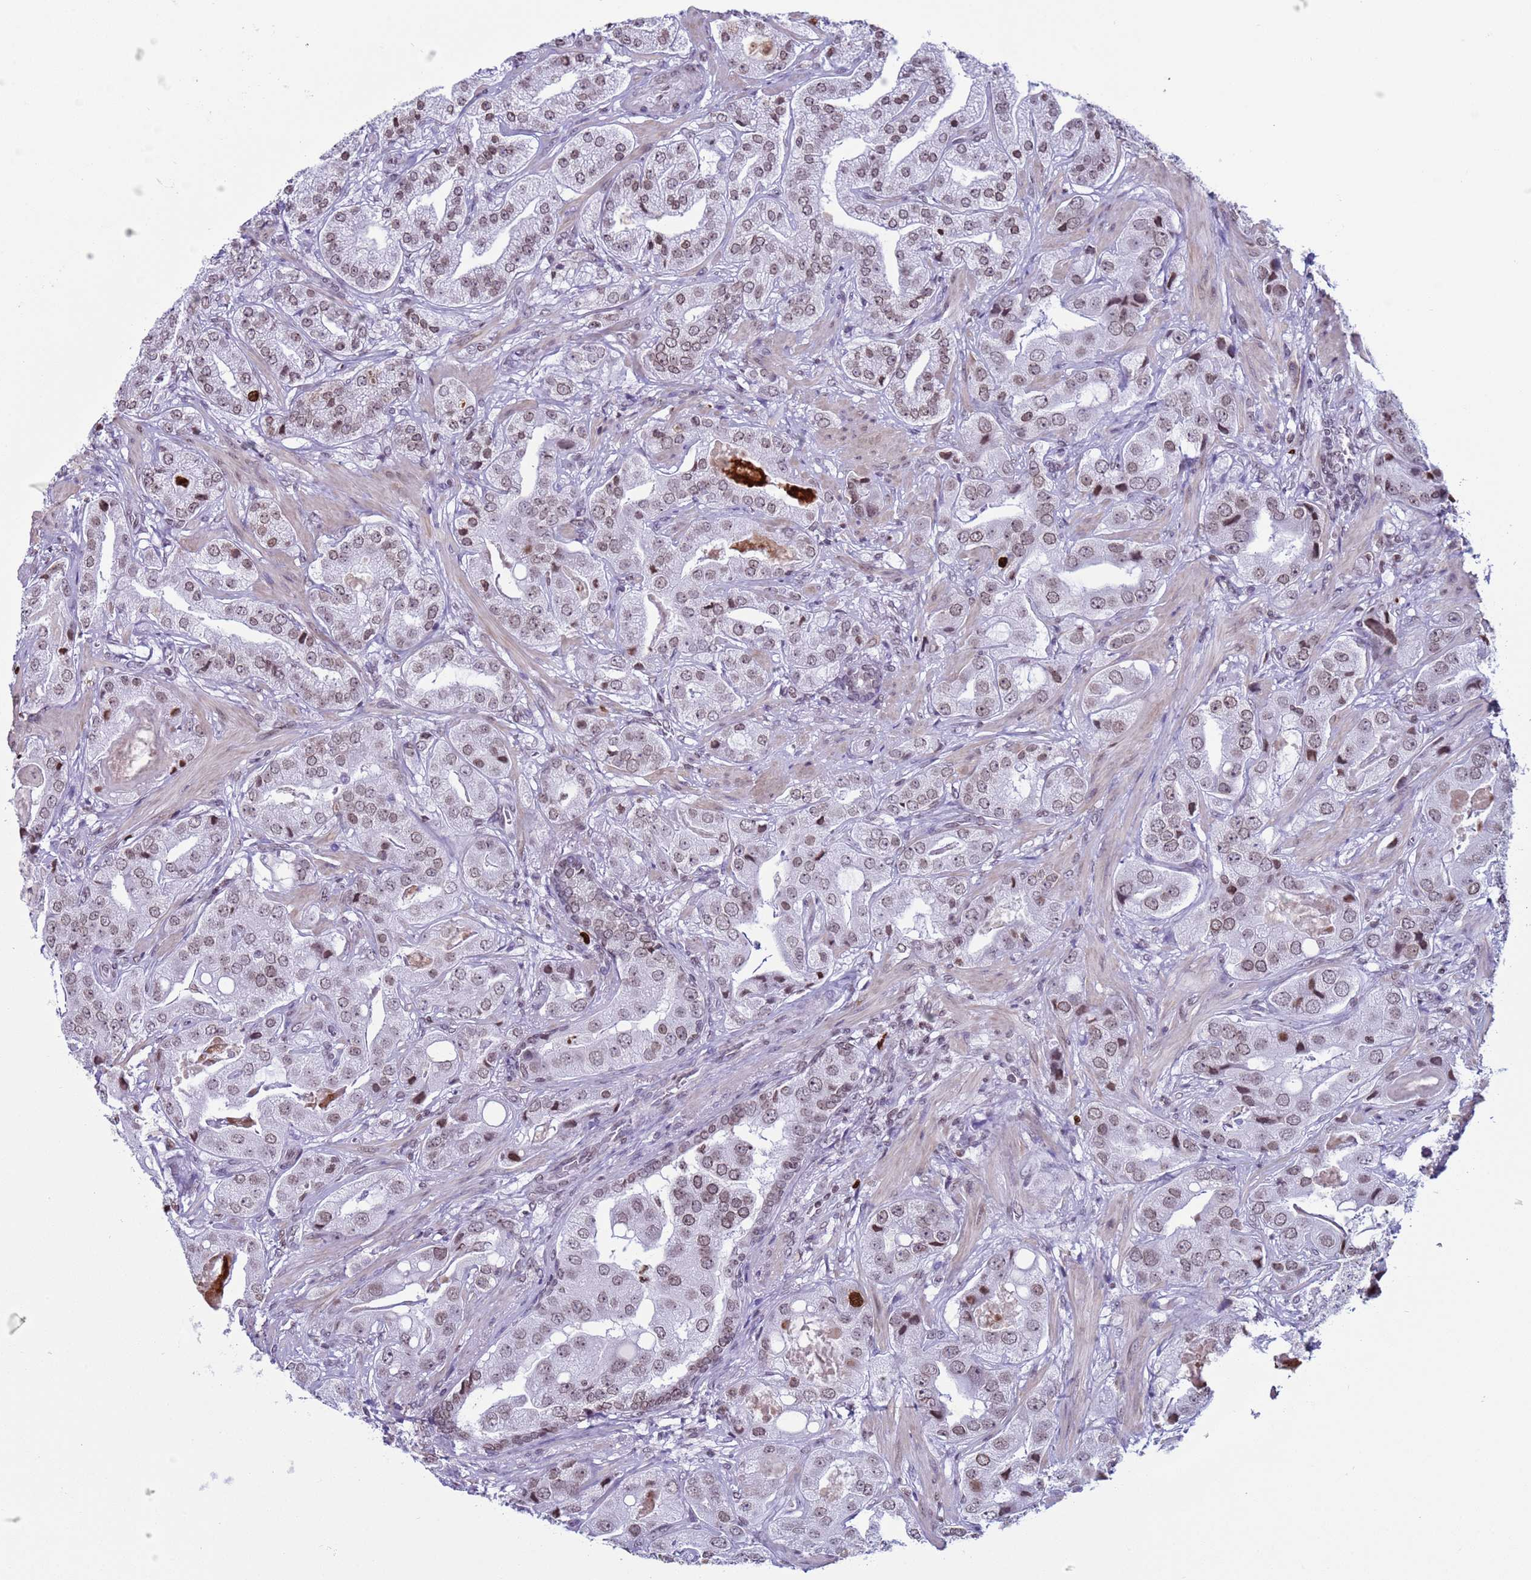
{"staining": {"intensity": "moderate", "quantity": "25%-75%", "location": "nuclear"}, "tissue": "prostate cancer", "cell_type": "Tumor cells", "image_type": "cancer", "snomed": [{"axis": "morphology", "description": "Adenocarcinoma, High grade"}, {"axis": "topography", "description": "Prostate"}], "caption": "Protein expression analysis of human prostate cancer (high-grade adenocarcinoma) reveals moderate nuclear expression in about 25%-75% of tumor cells.", "gene": "H4C8", "patient": {"sex": "male", "age": 63}}